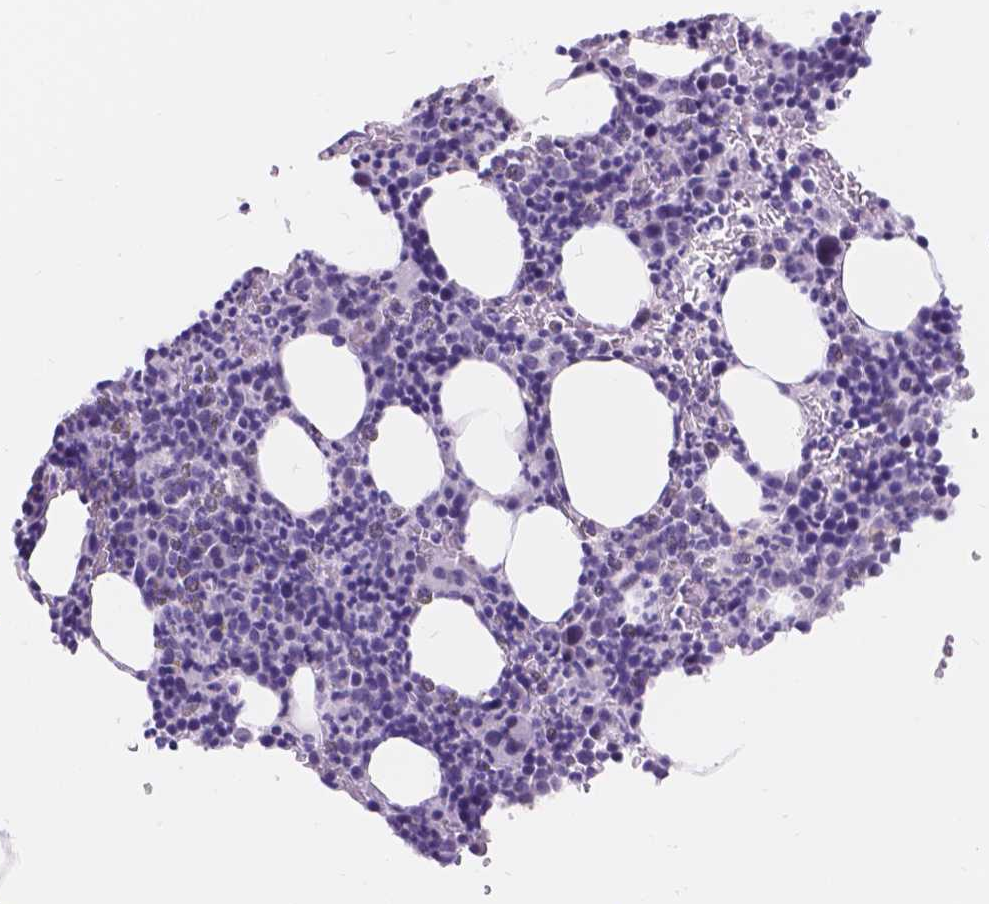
{"staining": {"intensity": "negative", "quantity": "none", "location": "none"}, "tissue": "bone marrow", "cell_type": "Hematopoietic cells", "image_type": "normal", "snomed": [{"axis": "morphology", "description": "Normal tissue, NOS"}, {"axis": "topography", "description": "Bone marrow"}], "caption": "Protein analysis of normal bone marrow reveals no significant positivity in hematopoietic cells.", "gene": "DCC", "patient": {"sex": "male", "age": 63}}